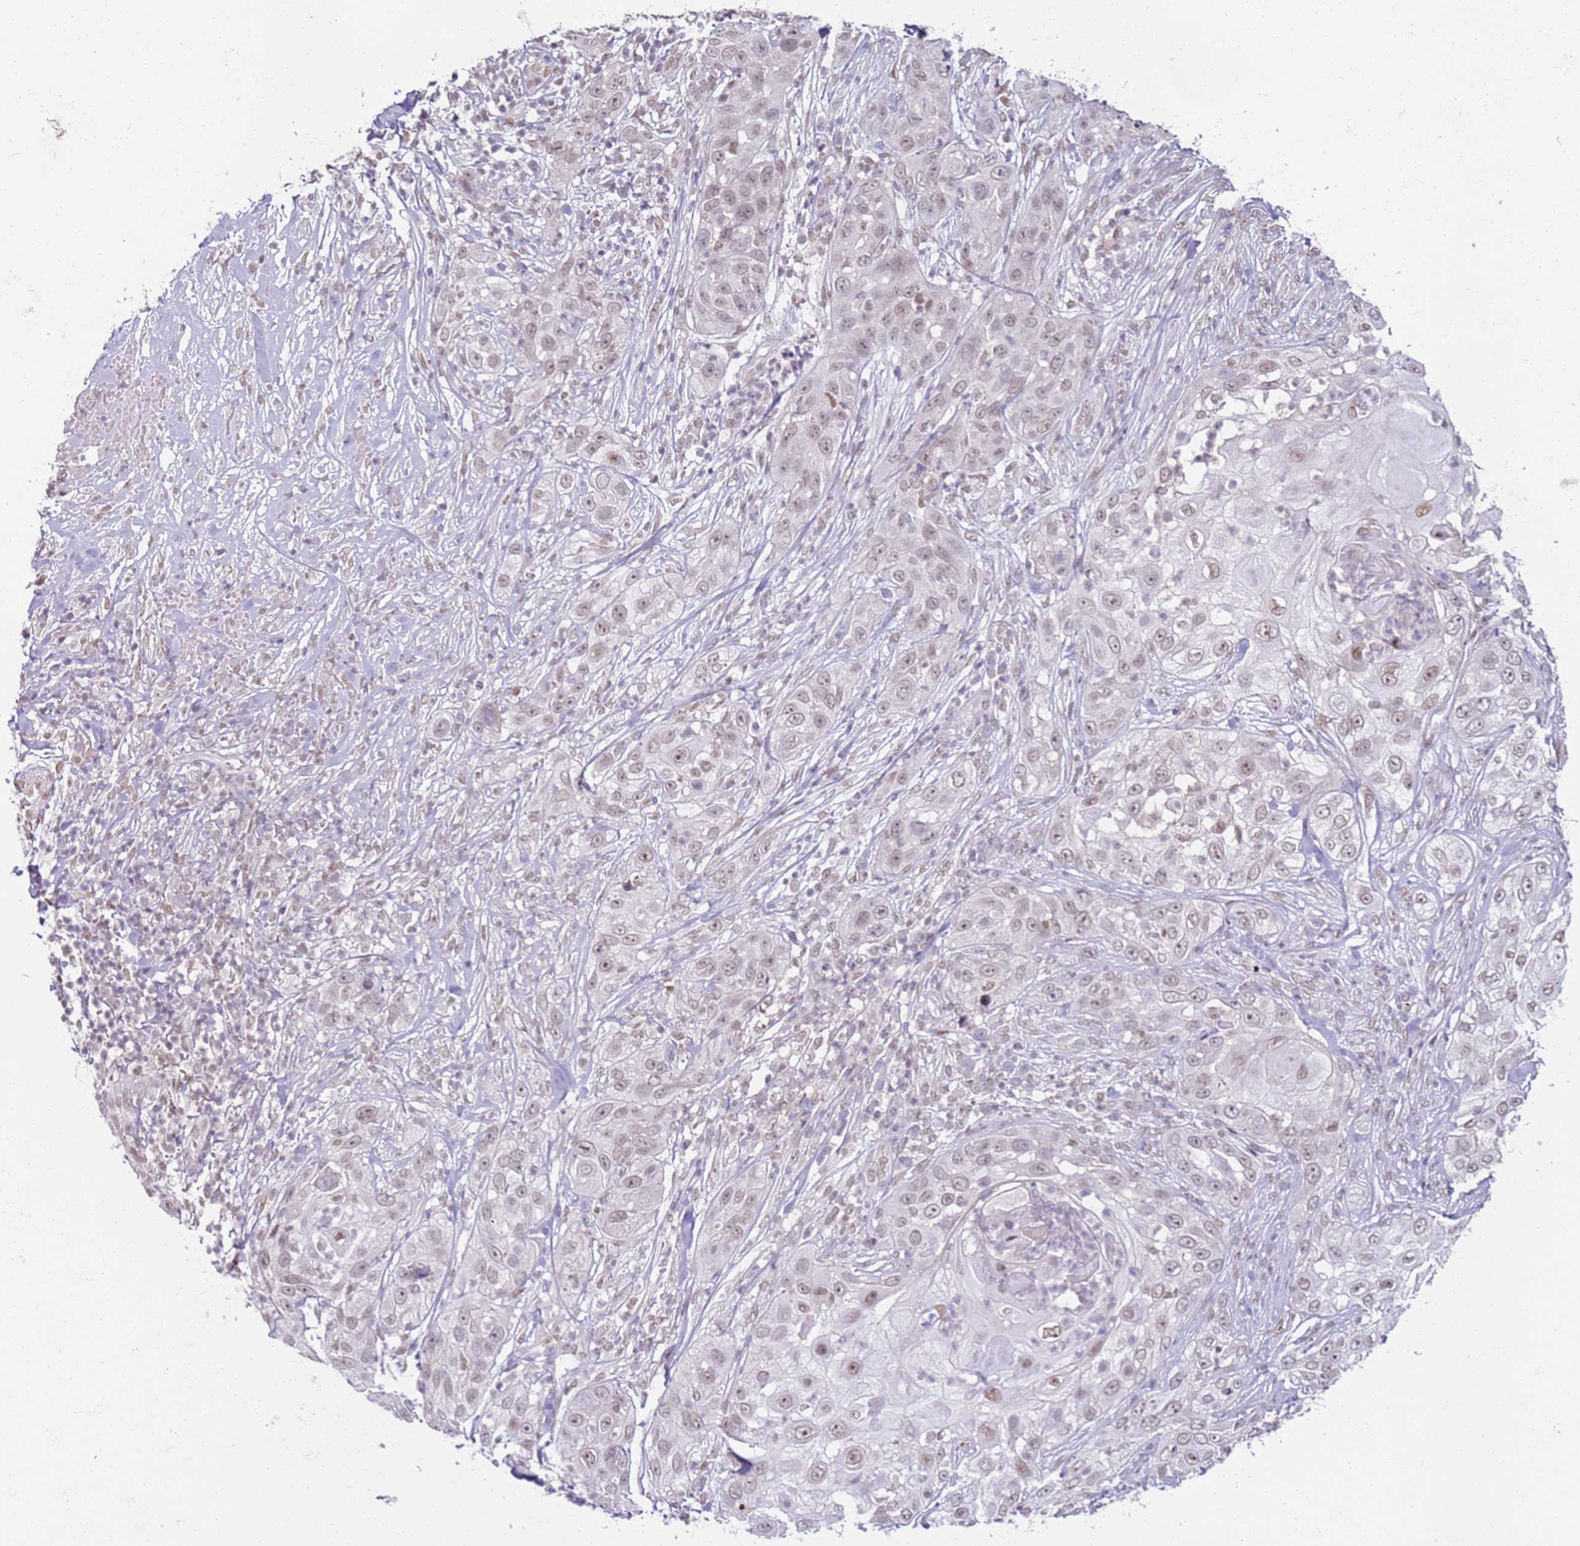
{"staining": {"intensity": "weak", "quantity": ">75%", "location": "nuclear"}, "tissue": "skin cancer", "cell_type": "Tumor cells", "image_type": "cancer", "snomed": [{"axis": "morphology", "description": "Squamous cell carcinoma, NOS"}, {"axis": "topography", "description": "Skin"}], "caption": "A low amount of weak nuclear staining is seen in about >75% of tumor cells in skin squamous cell carcinoma tissue.", "gene": "PHC2", "patient": {"sex": "female", "age": 44}}